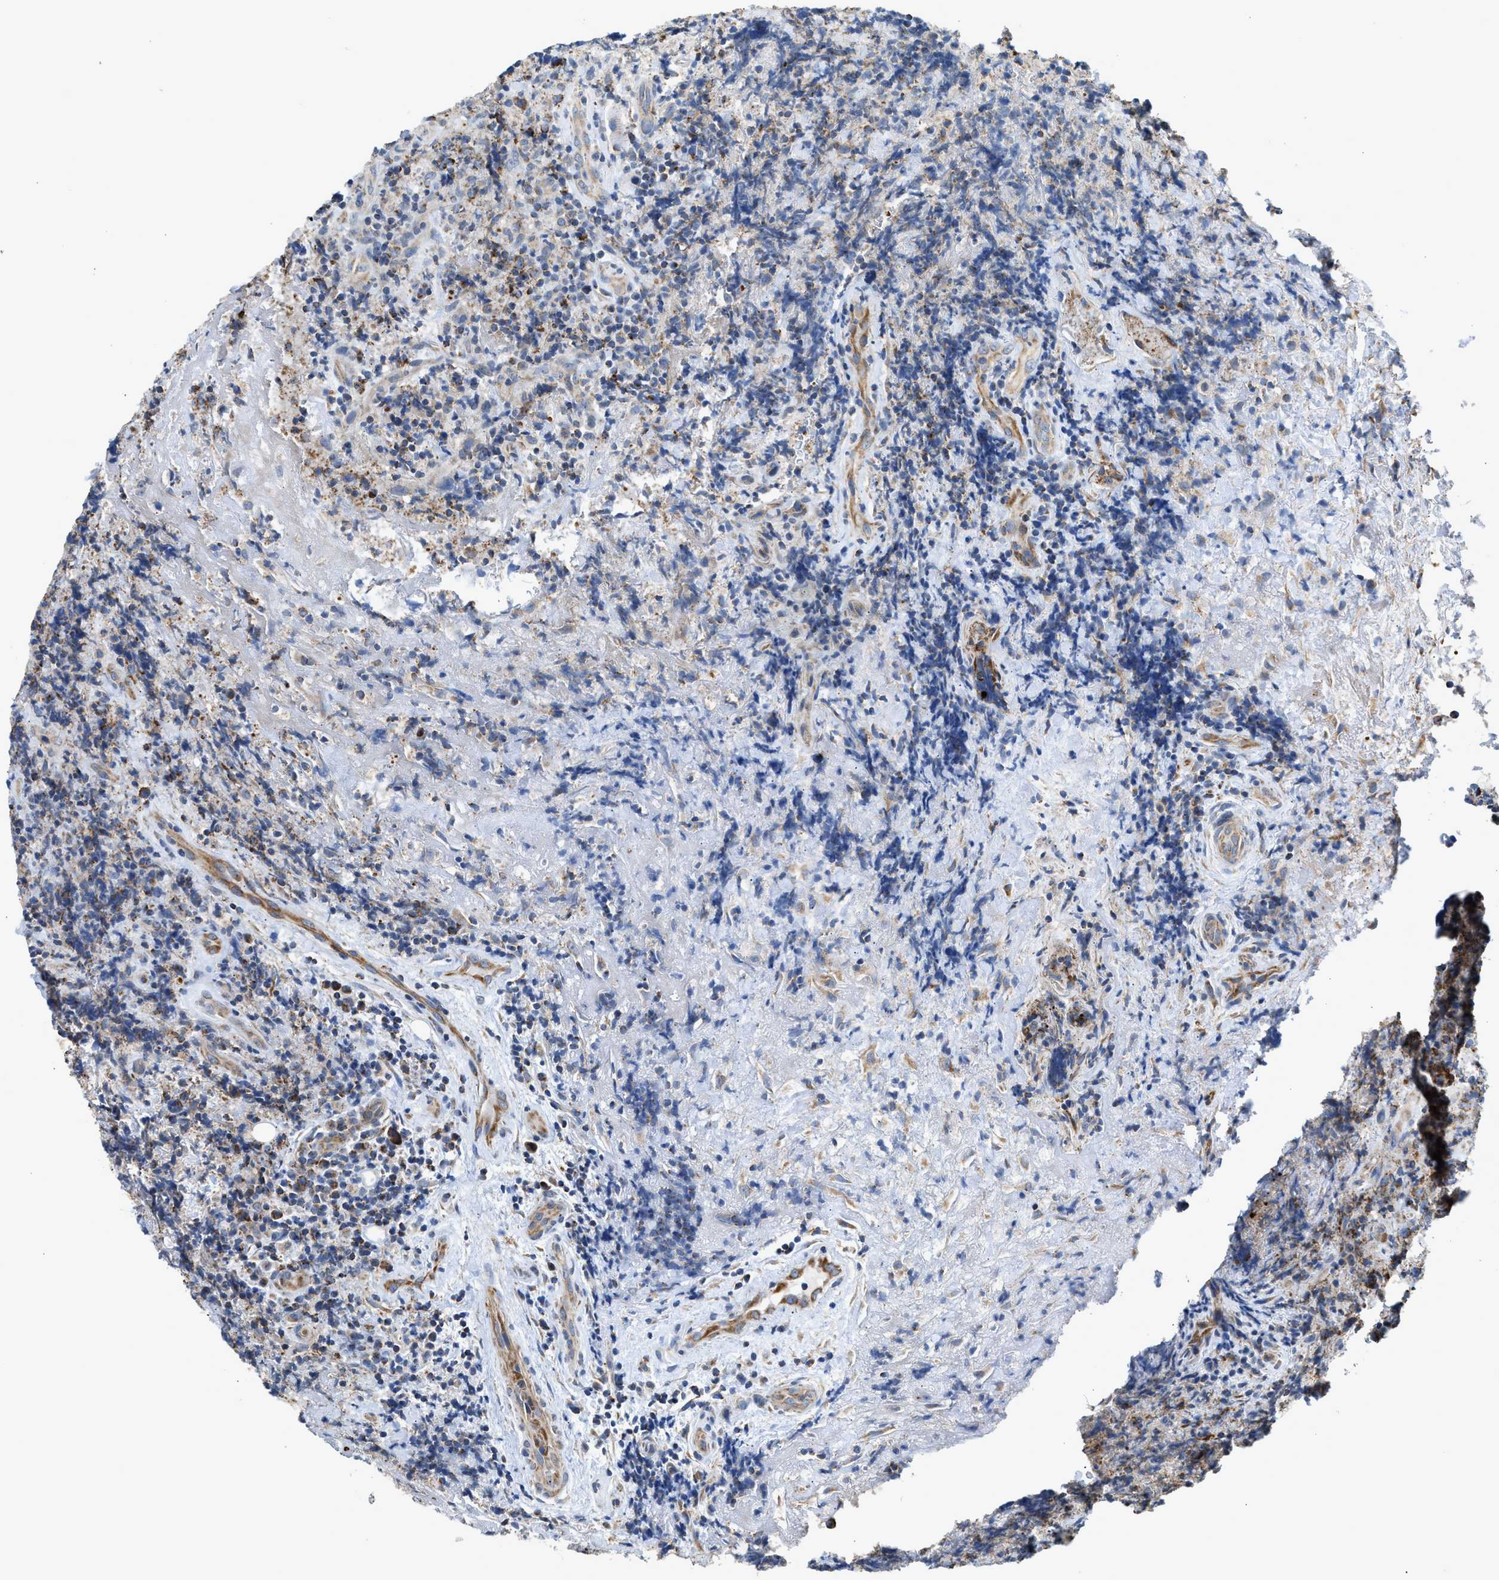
{"staining": {"intensity": "moderate", "quantity": "<25%", "location": "cytoplasmic/membranous"}, "tissue": "lymphoma", "cell_type": "Tumor cells", "image_type": "cancer", "snomed": [{"axis": "morphology", "description": "Malignant lymphoma, non-Hodgkin's type, High grade"}, {"axis": "topography", "description": "Tonsil"}], "caption": "Immunohistochemical staining of human lymphoma reveals low levels of moderate cytoplasmic/membranous protein expression in approximately <25% of tumor cells. The staining is performed using DAB brown chromogen to label protein expression. The nuclei are counter-stained blue using hematoxylin.", "gene": "GOT2", "patient": {"sex": "female", "age": 36}}